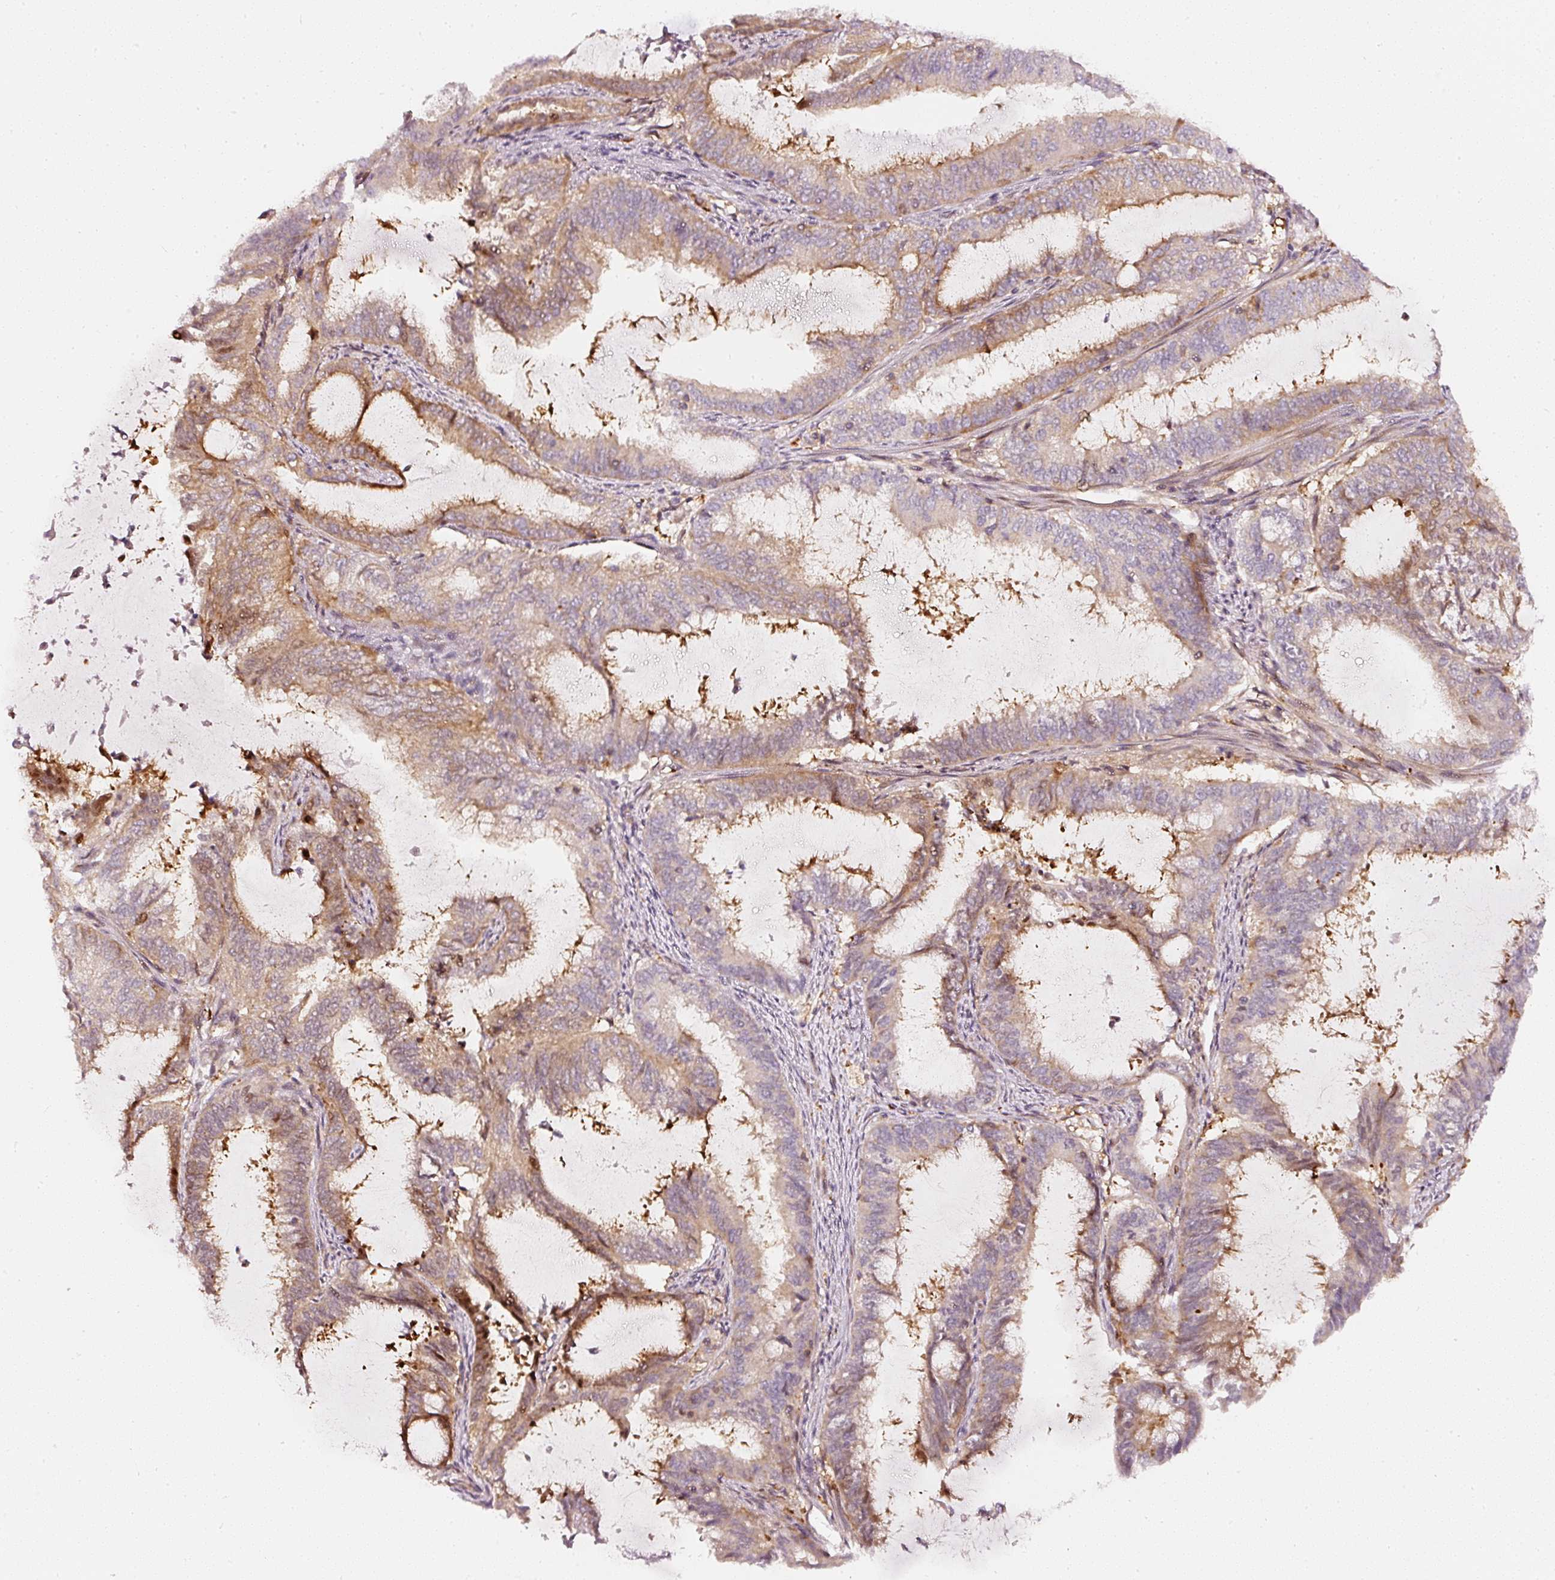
{"staining": {"intensity": "moderate", "quantity": "25%-75%", "location": "cytoplasmic/membranous"}, "tissue": "endometrial cancer", "cell_type": "Tumor cells", "image_type": "cancer", "snomed": [{"axis": "morphology", "description": "Adenocarcinoma, NOS"}, {"axis": "topography", "description": "Endometrium"}], "caption": "Endometrial adenocarcinoma stained with IHC reveals moderate cytoplasmic/membranous expression in approximately 25%-75% of tumor cells. The protein of interest is shown in brown color, while the nuclei are stained blue.", "gene": "ASMTL", "patient": {"sex": "female", "age": 51}}